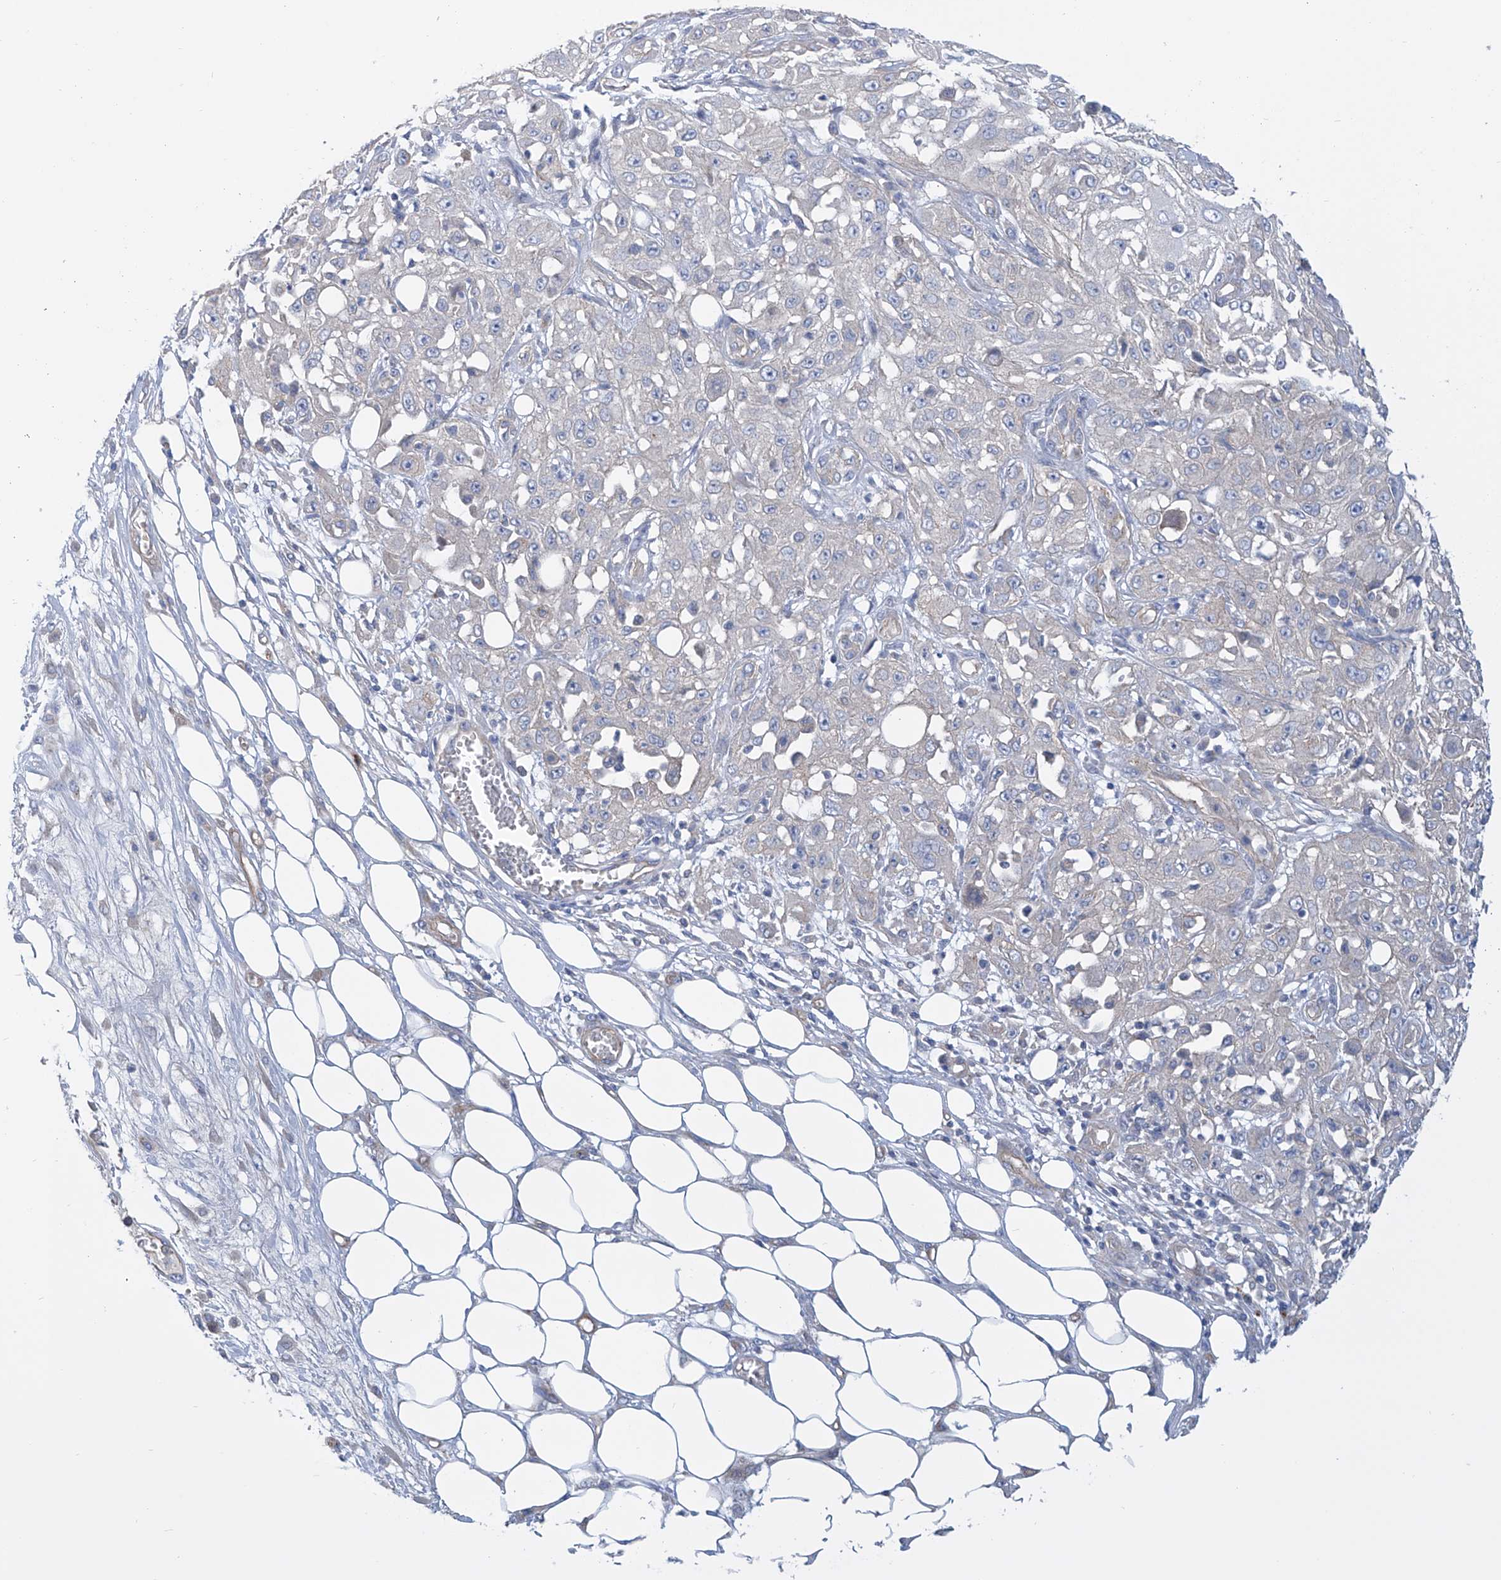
{"staining": {"intensity": "negative", "quantity": "none", "location": "none"}, "tissue": "skin cancer", "cell_type": "Tumor cells", "image_type": "cancer", "snomed": [{"axis": "morphology", "description": "Squamous cell carcinoma, NOS"}, {"axis": "morphology", "description": "Squamous cell carcinoma, metastatic, NOS"}, {"axis": "topography", "description": "Skin"}, {"axis": "topography", "description": "Lymph node"}], "caption": "DAB (3,3'-diaminobenzidine) immunohistochemical staining of human skin cancer (metastatic squamous cell carcinoma) exhibits no significant expression in tumor cells.", "gene": "TMEM209", "patient": {"sex": "male", "age": 75}}